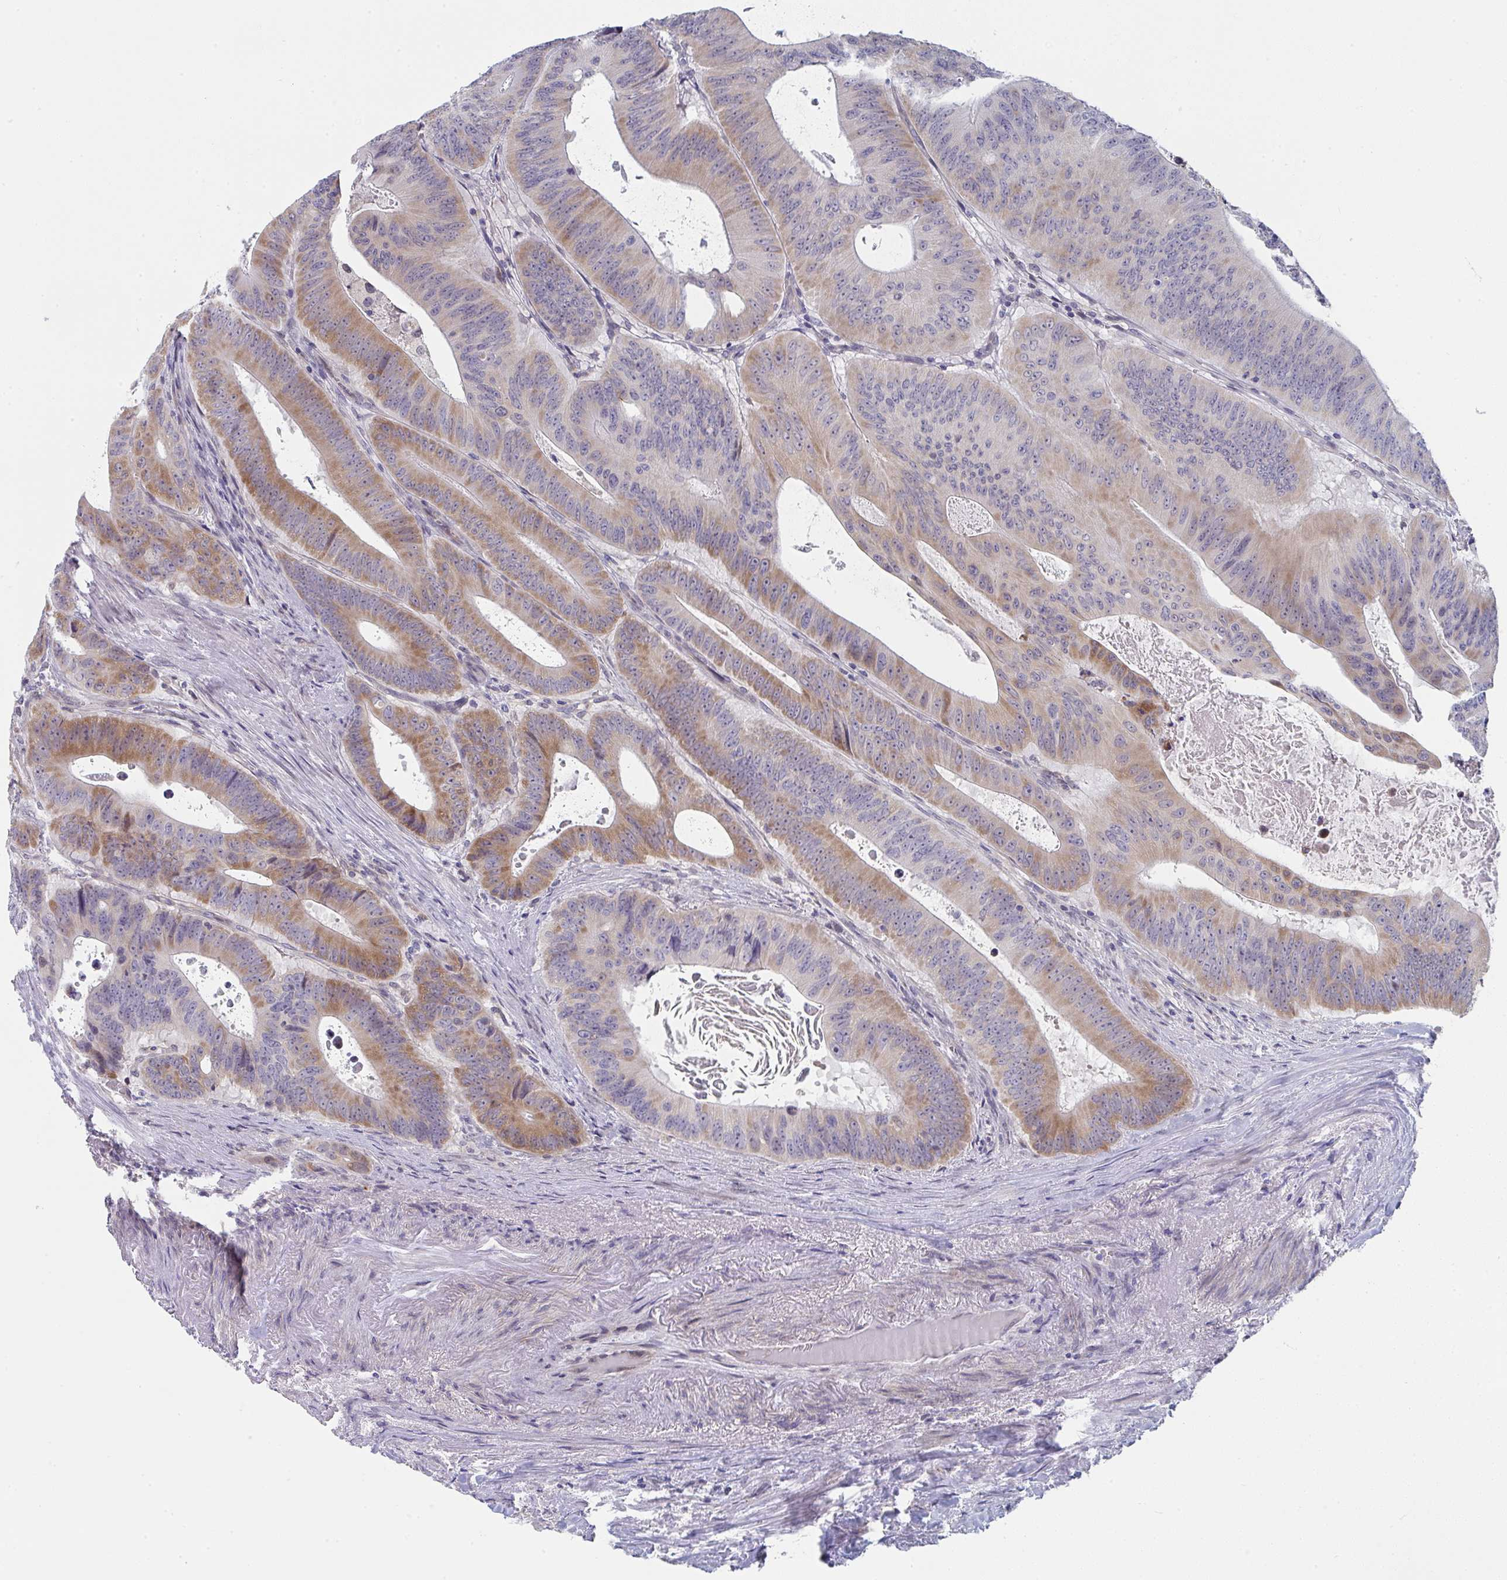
{"staining": {"intensity": "moderate", "quantity": "25%-75%", "location": "cytoplasmic/membranous"}, "tissue": "colorectal cancer", "cell_type": "Tumor cells", "image_type": "cancer", "snomed": [{"axis": "morphology", "description": "Adenocarcinoma, NOS"}, {"axis": "topography", "description": "Colon"}], "caption": "Protein staining of adenocarcinoma (colorectal) tissue shows moderate cytoplasmic/membranous staining in about 25%-75% of tumor cells. (DAB IHC with brightfield microscopy, high magnification).", "gene": "VWDE", "patient": {"sex": "male", "age": 62}}